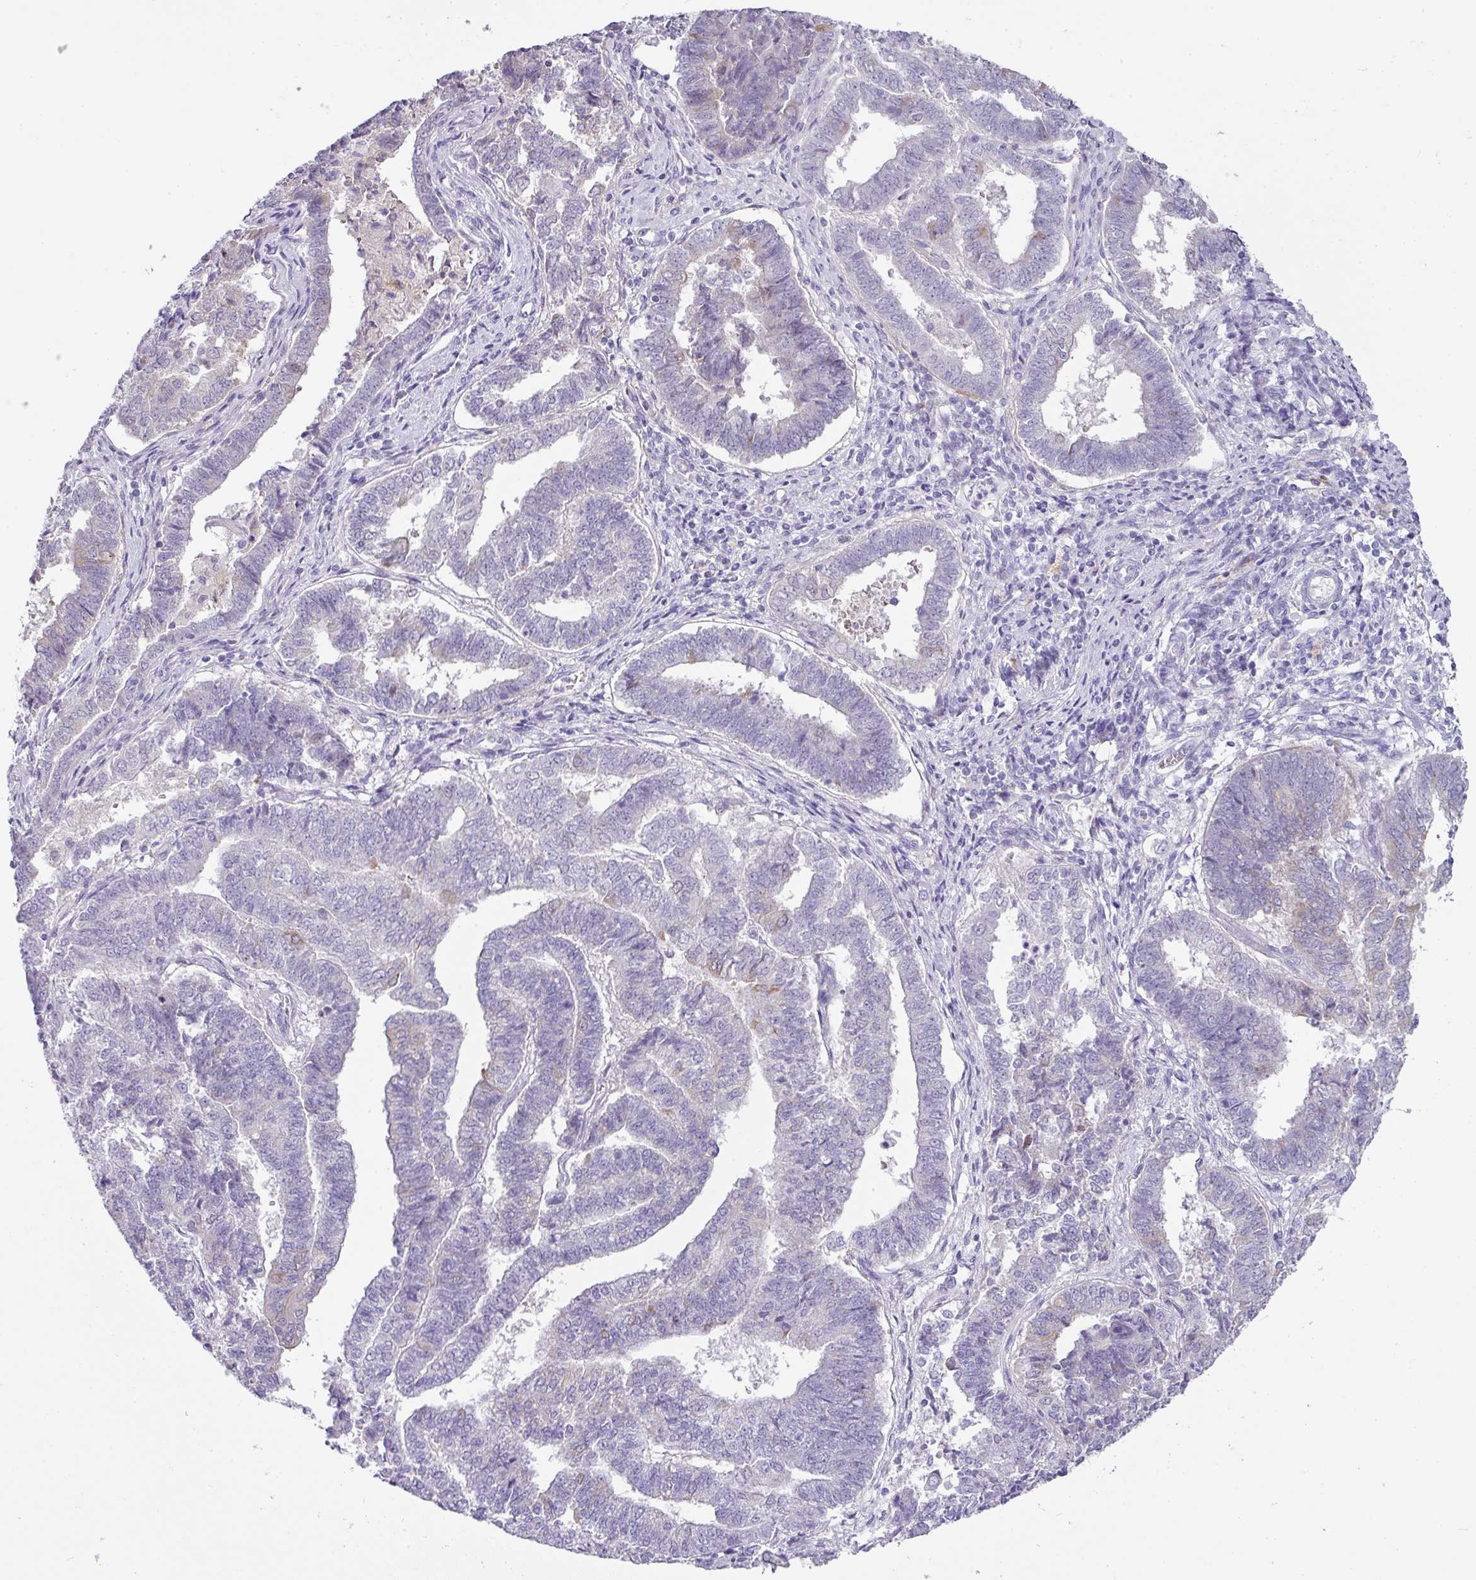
{"staining": {"intensity": "moderate", "quantity": "<25%", "location": "cytoplasmic/membranous"}, "tissue": "endometrial cancer", "cell_type": "Tumor cells", "image_type": "cancer", "snomed": [{"axis": "morphology", "description": "Adenocarcinoma, NOS"}, {"axis": "topography", "description": "Endometrium"}], "caption": "Endometrial adenocarcinoma stained with a brown dye exhibits moderate cytoplasmic/membranous positive staining in about <25% of tumor cells.", "gene": "FGF17", "patient": {"sex": "female", "age": 72}}